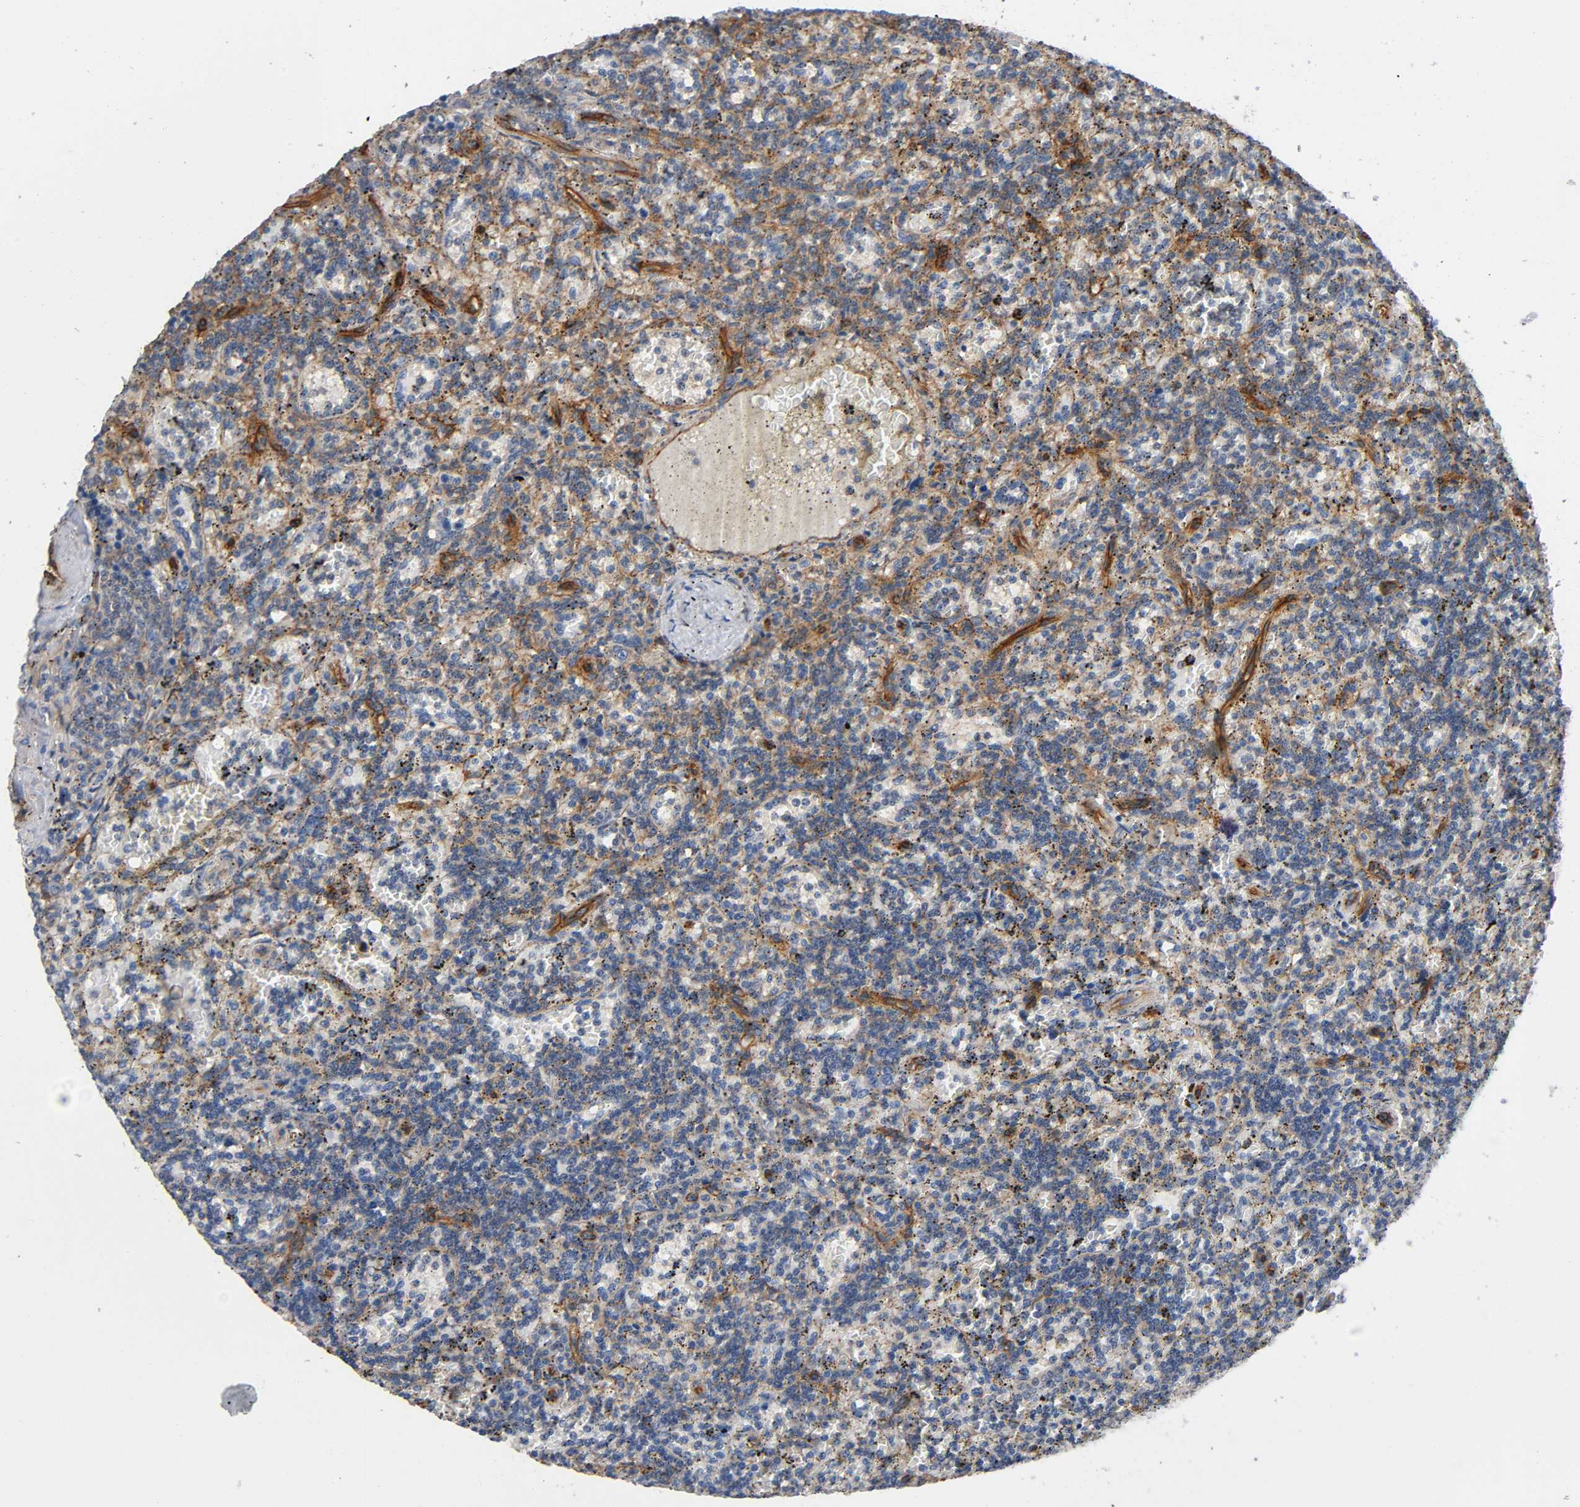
{"staining": {"intensity": "negative", "quantity": "none", "location": "none"}, "tissue": "lymphoma", "cell_type": "Tumor cells", "image_type": "cancer", "snomed": [{"axis": "morphology", "description": "Malignant lymphoma, non-Hodgkin's type, Low grade"}, {"axis": "topography", "description": "Spleen"}], "caption": "Protein analysis of low-grade malignant lymphoma, non-Hodgkin's type demonstrates no significant positivity in tumor cells. The staining was performed using DAB (3,3'-diaminobenzidine) to visualize the protein expression in brown, while the nuclei were stained in blue with hematoxylin (Magnification: 20x).", "gene": "MARS1", "patient": {"sex": "male", "age": 73}}